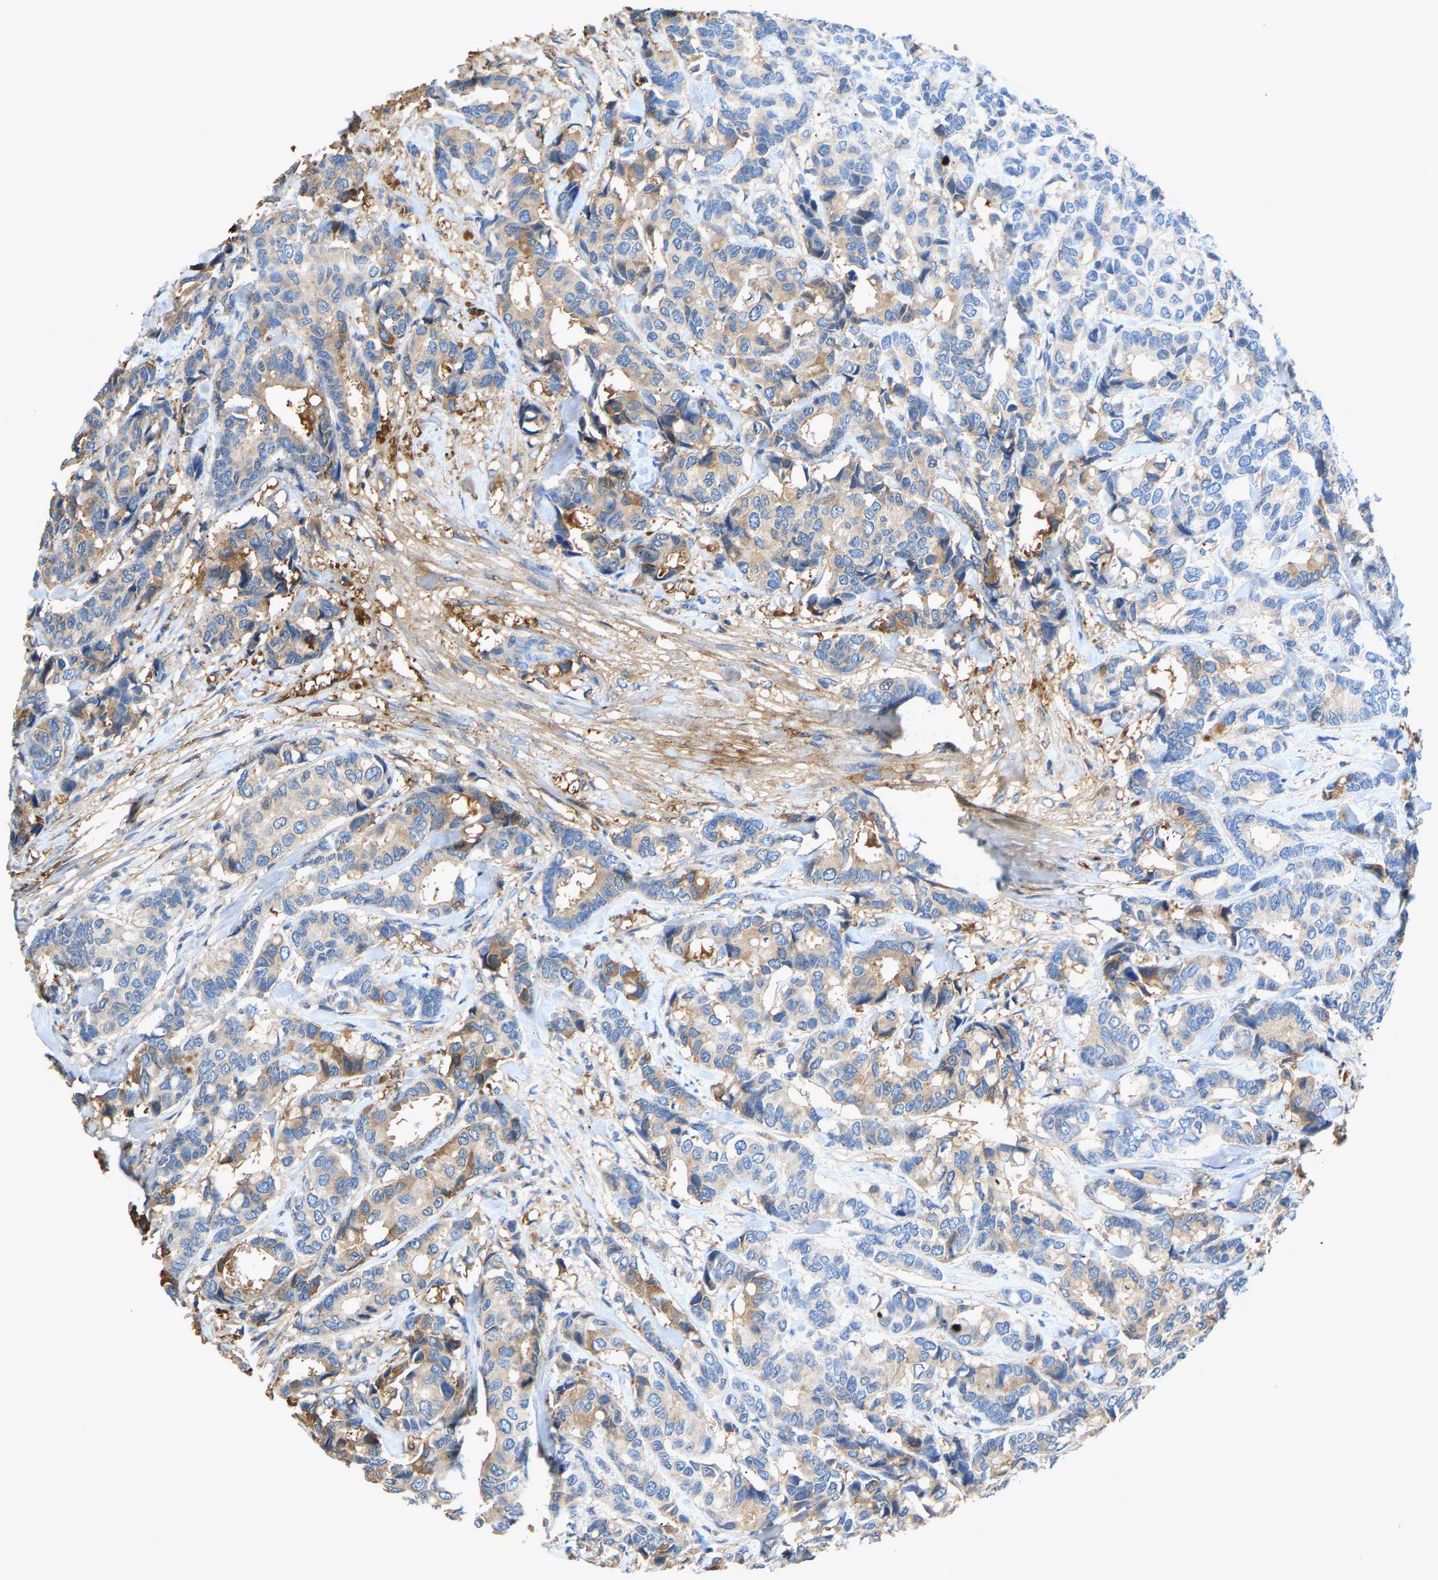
{"staining": {"intensity": "moderate", "quantity": "<25%", "location": "cytoplasmic/membranous"}, "tissue": "breast cancer", "cell_type": "Tumor cells", "image_type": "cancer", "snomed": [{"axis": "morphology", "description": "Duct carcinoma"}, {"axis": "topography", "description": "Breast"}], "caption": "Moderate cytoplasmic/membranous positivity for a protein is seen in approximately <25% of tumor cells of breast cancer (invasive ductal carcinoma) using immunohistochemistry (IHC).", "gene": "STC1", "patient": {"sex": "female", "age": 87}}